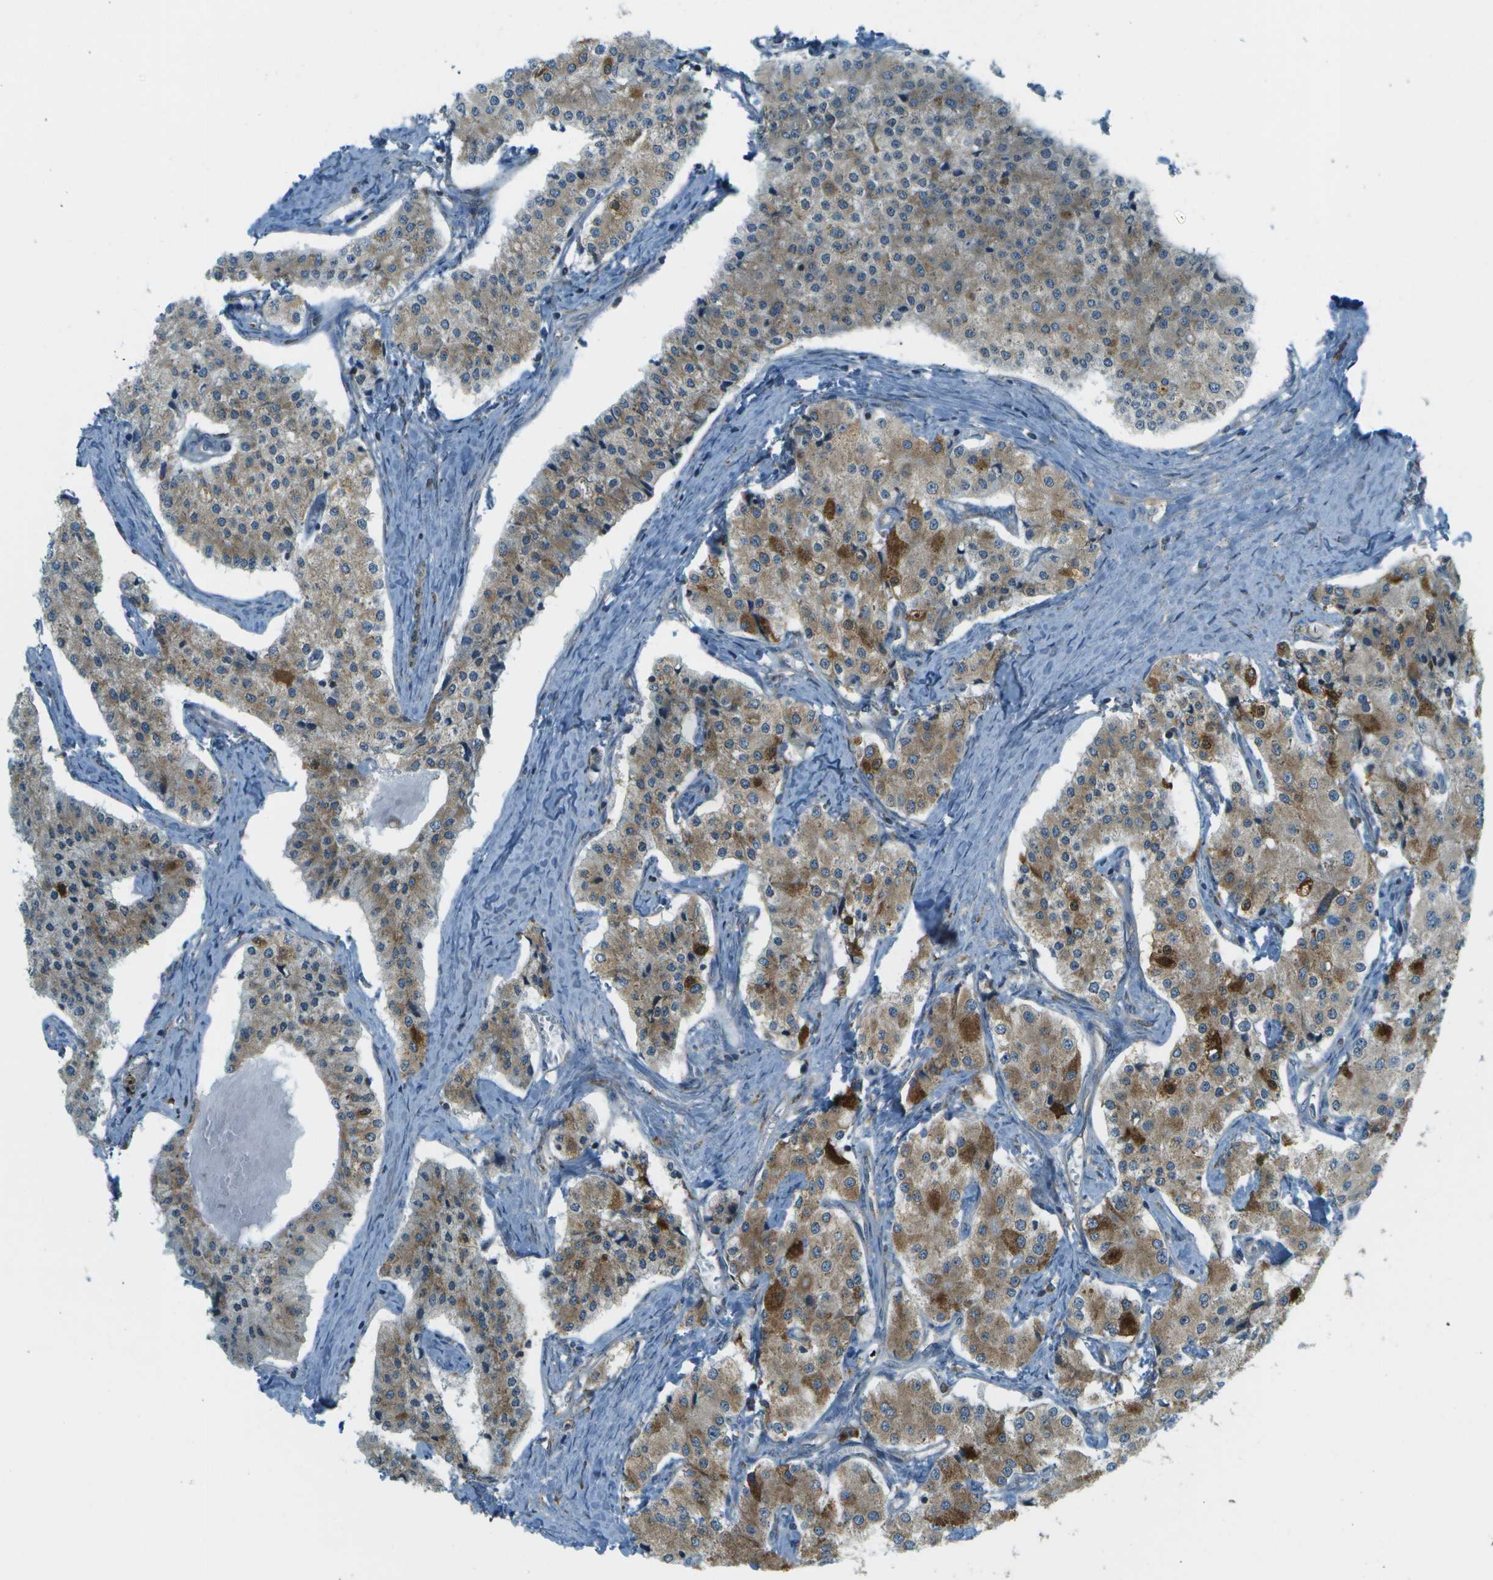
{"staining": {"intensity": "strong", "quantity": "<25%", "location": "cytoplasmic/membranous"}, "tissue": "carcinoid", "cell_type": "Tumor cells", "image_type": "cancer", "snomed": [{"axis": "morphology", "description": "Carcinoid, malignant, NOS"}, {"axis": "topography", "description": "Colon"}], "caption": "Immunohistochemistry (IHC) (DAB (3,3'-diaminobenzidine)) staining of malignant carcinoid shows strong cytoplasmic/membranous protein staining in approximately <25% of tumor cells.", "gene": "USP30", "patient": {"sex": "female", "age": 52}}